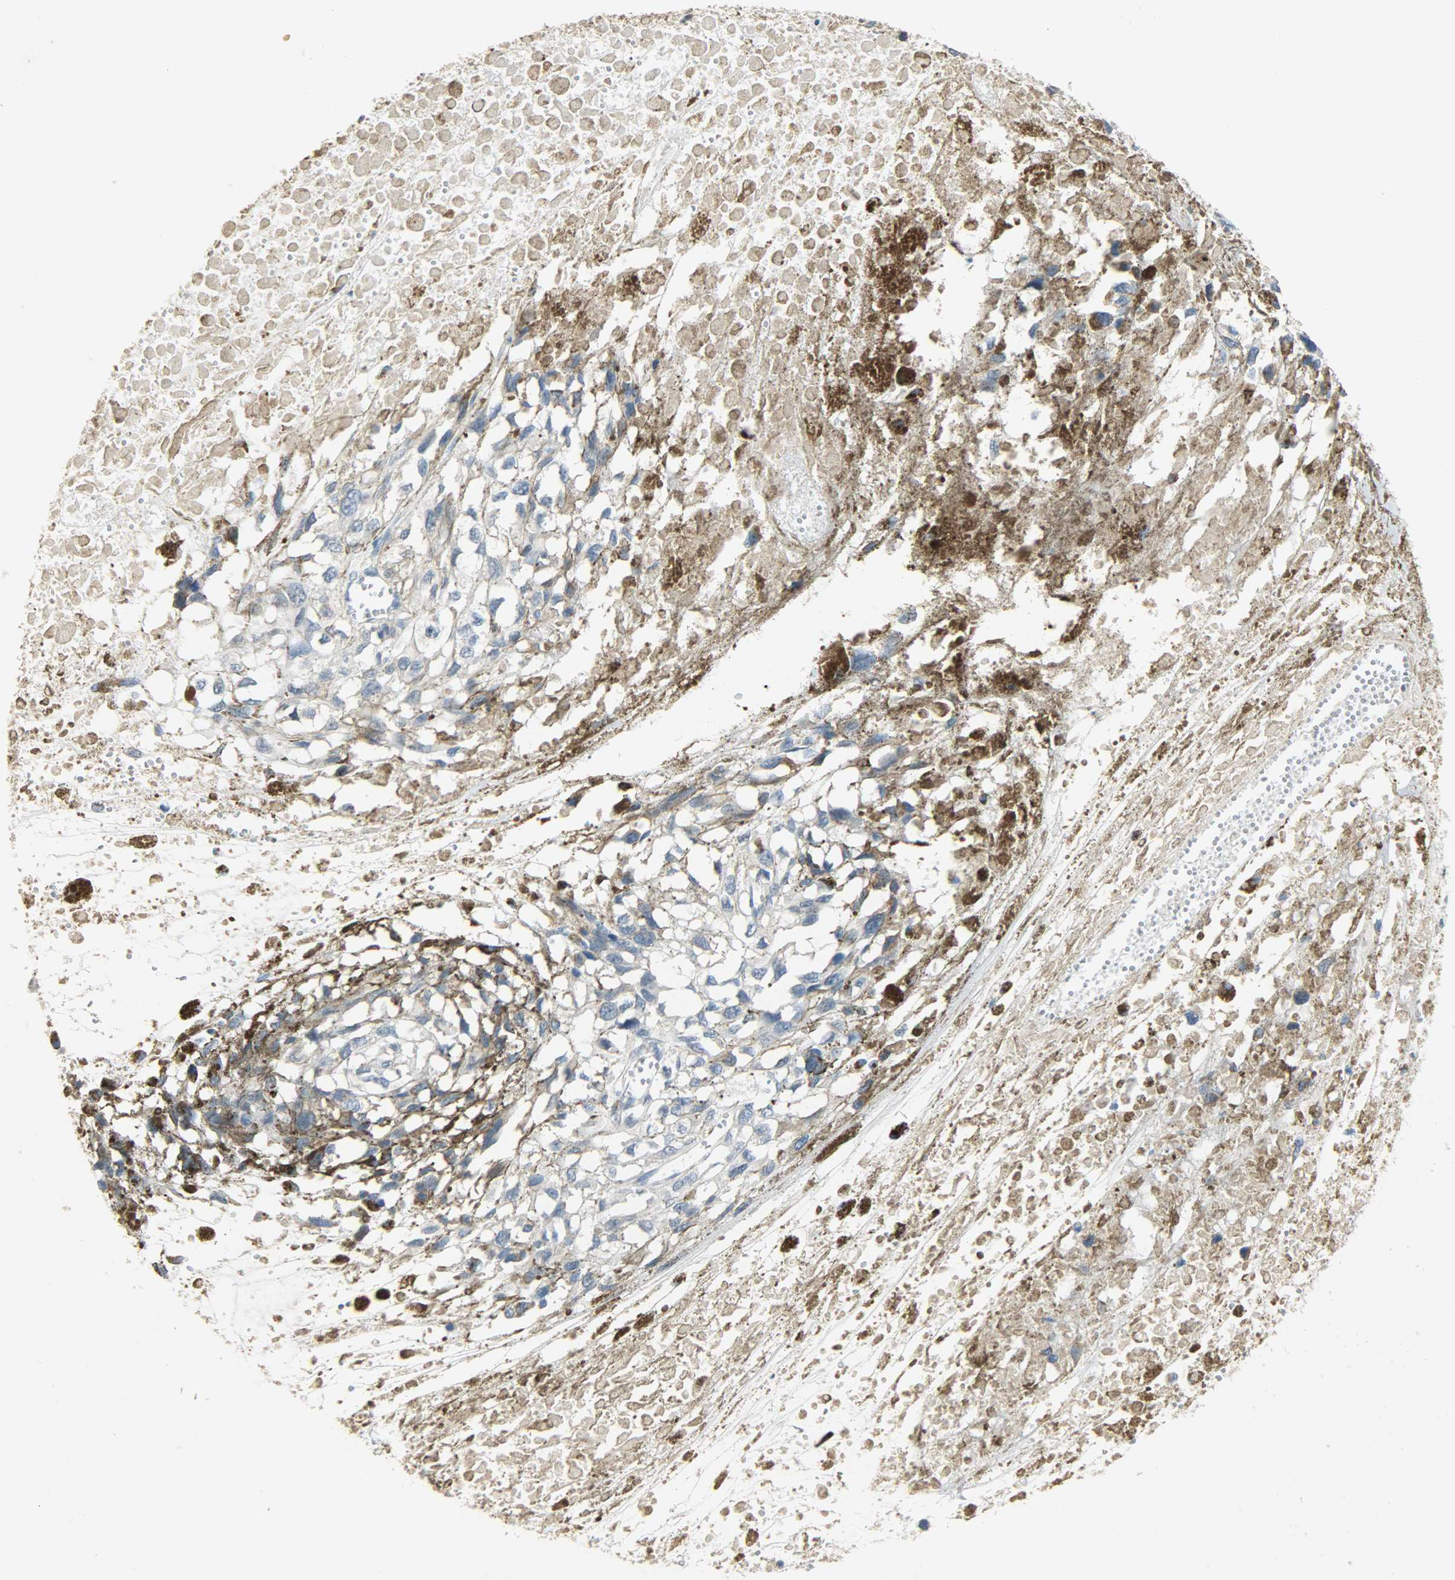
{"staining": {"intensity": "negative", "quantity": "none", "location": "none"}, "tissue": "melanoma", "cell_type": "Tumor cells", "image_type": "cancer", "snomed": [{"axis": "morphology", "description": "Malignant melanoma, Metastatic site"}, {"axis": "topography", "description": "Lymph node"}], "caption": "Histopathology image shows no significant protein expression in tumor cells of melanoma.", "gene": "DNAJB6", "patient": {"sex": "male", "age": 59}}